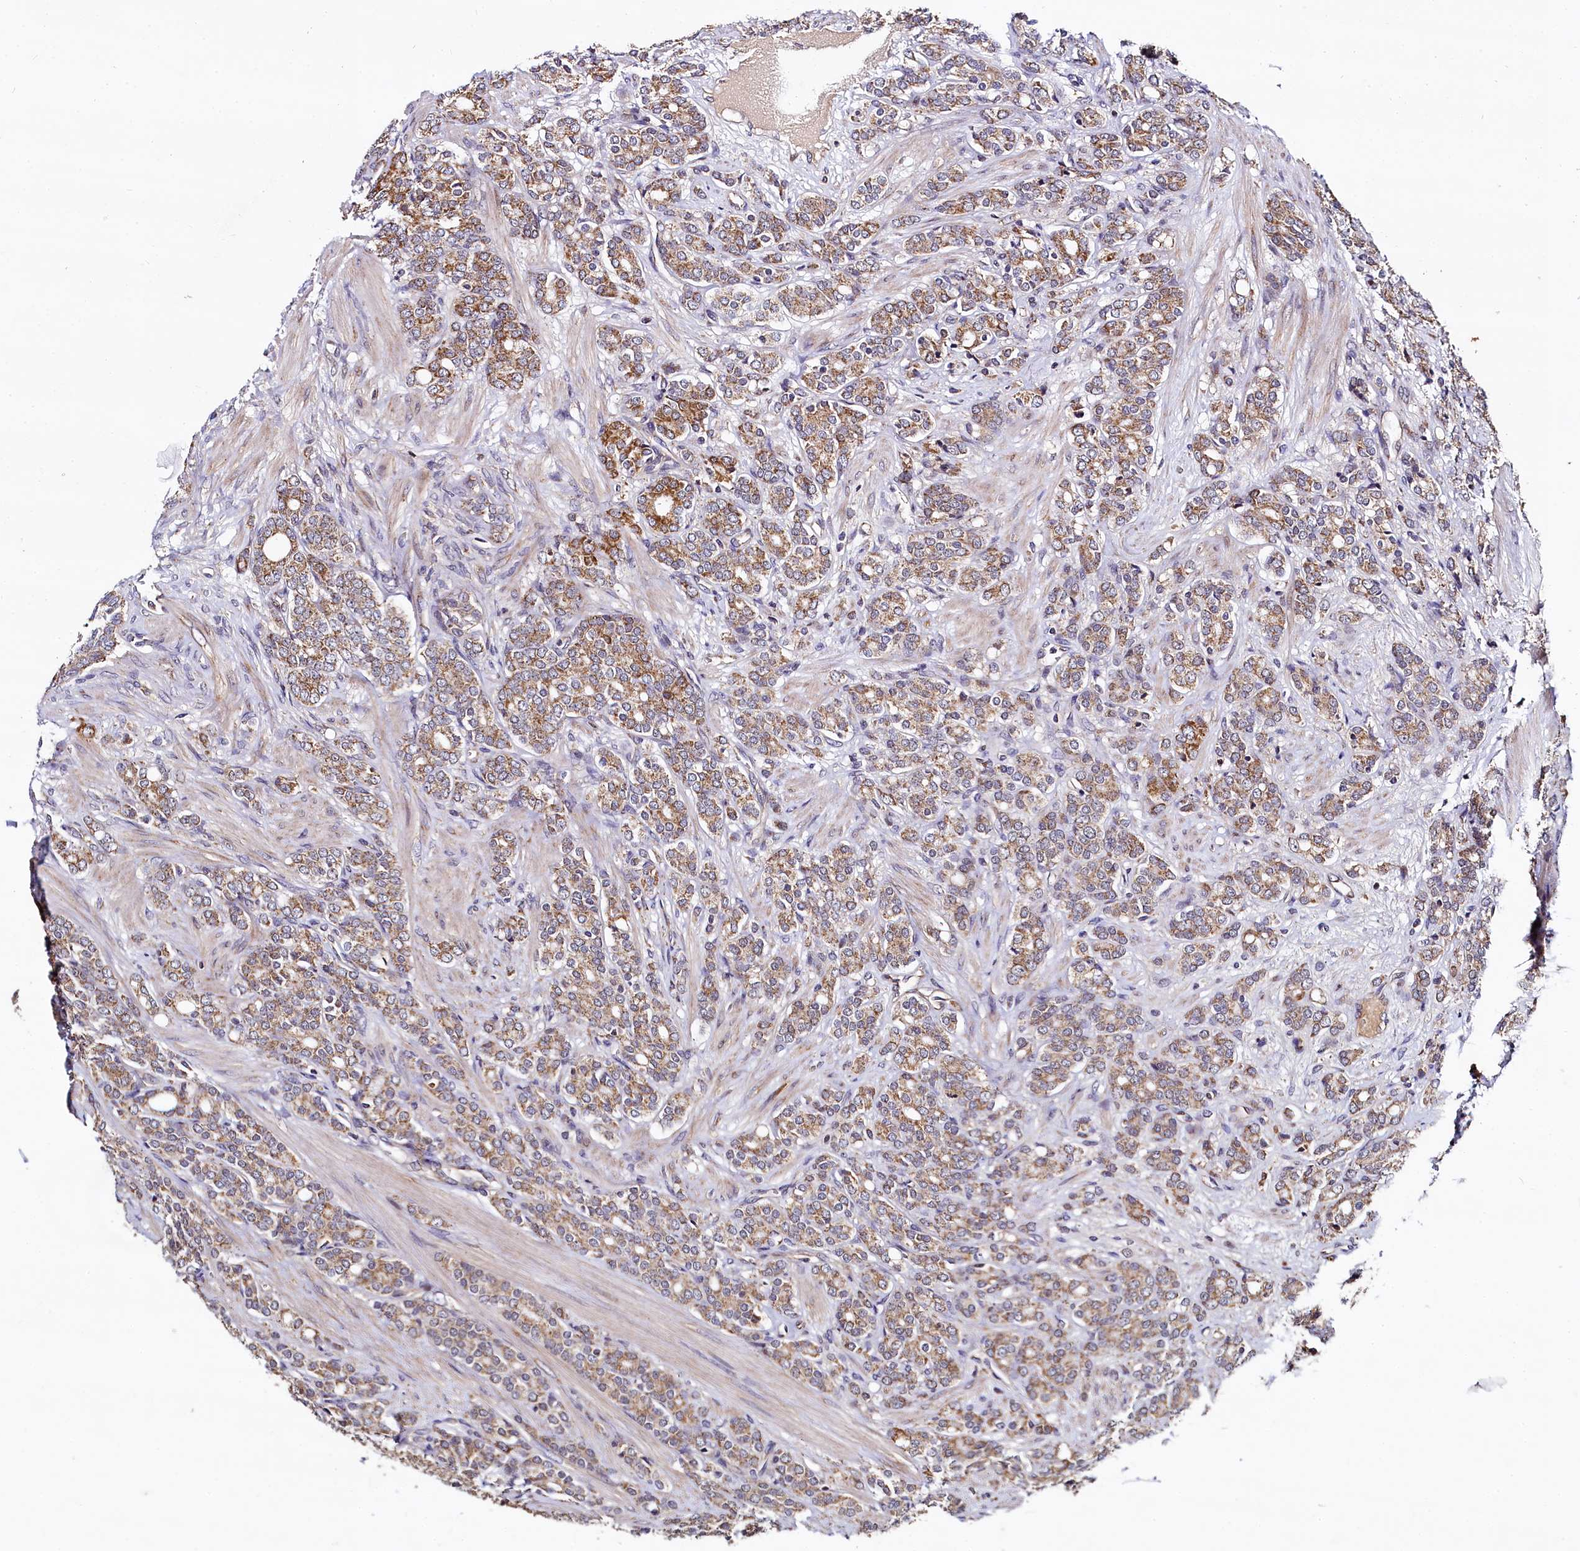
{"staining": {"intensity": "moderate", "quantity": ">75%", "location": "cytoplasmic/membranous"}, "tissue": "prostate cancer", "cell_type": "Tumor cells", "image_type": "cancer", "snomed": [{"axis": "morphology", "description": "Adenocarcinoma, High grade"}, {"axis": "topography", "description": "Prostate"}], "caption": "Immunohistochemistry (IHC) (DAB (3,3'-diaminobenzidine)) staining of high-grade adenocarcinoma (prostate) reveals moderate cytoplasmic/membranous protein staining in about >75% of tumor cells. (Stains: DAB in brown, nuclei in blue, Microscopy: brightfield microscopy at high magnification).", "gene": "SPRYD3", "patient": {"sex": "male", "age": 62}}